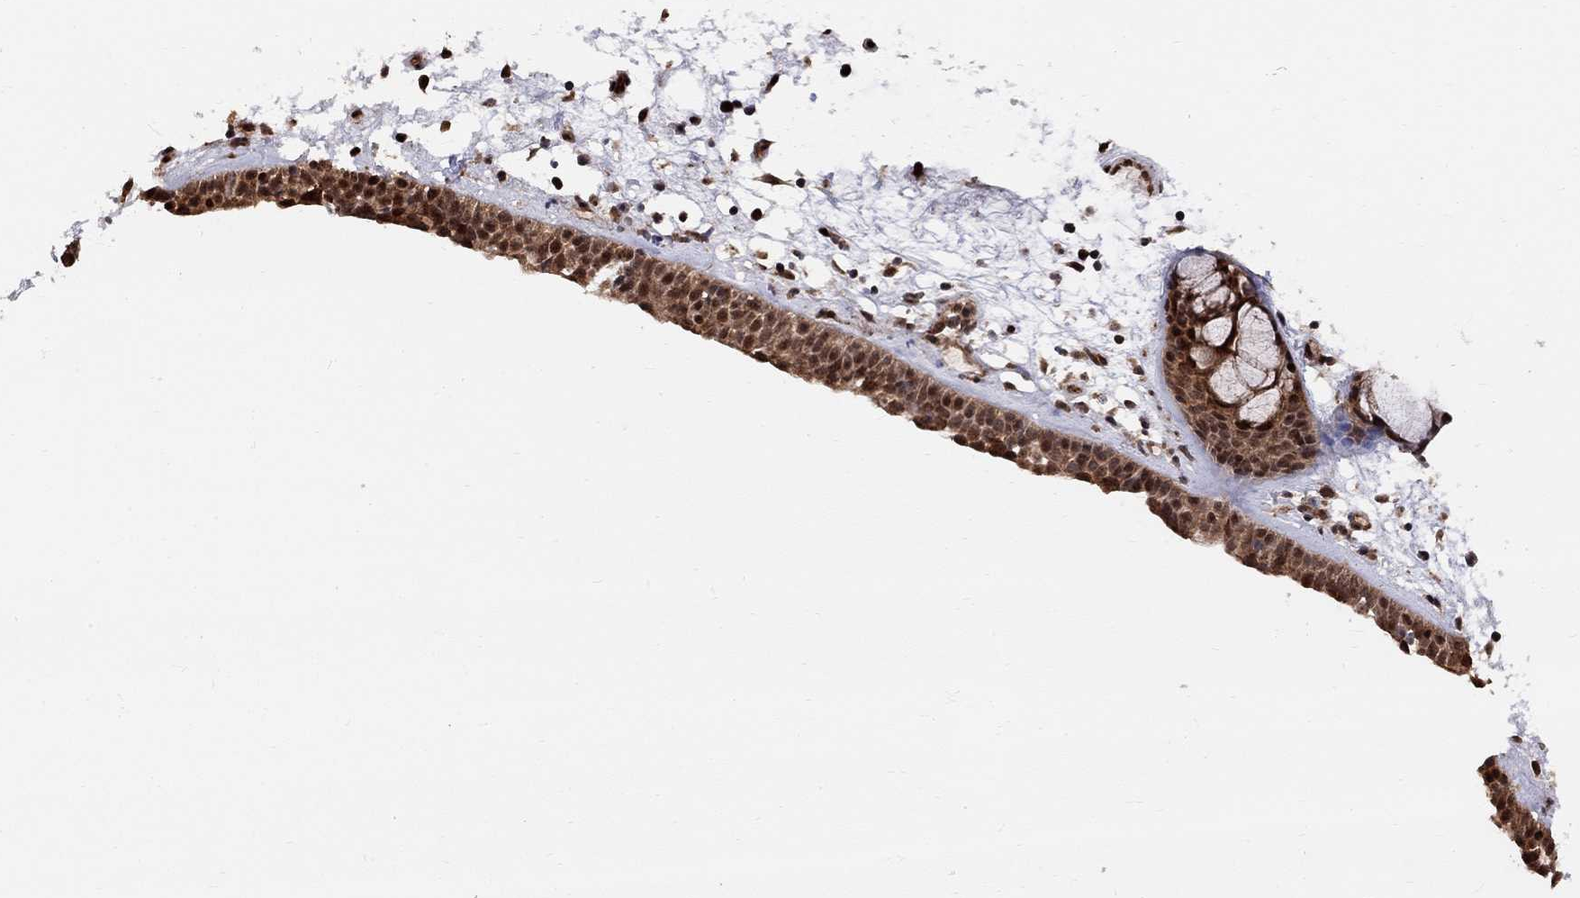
{"staining": {"intensity": "strong", "quantity": "25%-75%", "location": "cytoplasmic/membranous,nuclear"}, "tissue": "nasopharynx", "cell_type": "Respiratory epithelial cells", "image_type": "normal", "snomed": [{"axis": "morphology", "description": "Normal tissue, NOS"}, {"axis": "morphology", "description": "Polyp, NOS"}, {"axis": "topography", "description": "Nasopharynx"}], "caption": "Protein analysis of unremarkable nasopharynx demonstrates strong cytoplasmic/membranous,nuclear expression in approximately 25%-75% of respiratory epithelial cells.", "gene": "ELOB", "patient": {"sex": "female", "age": 56}}